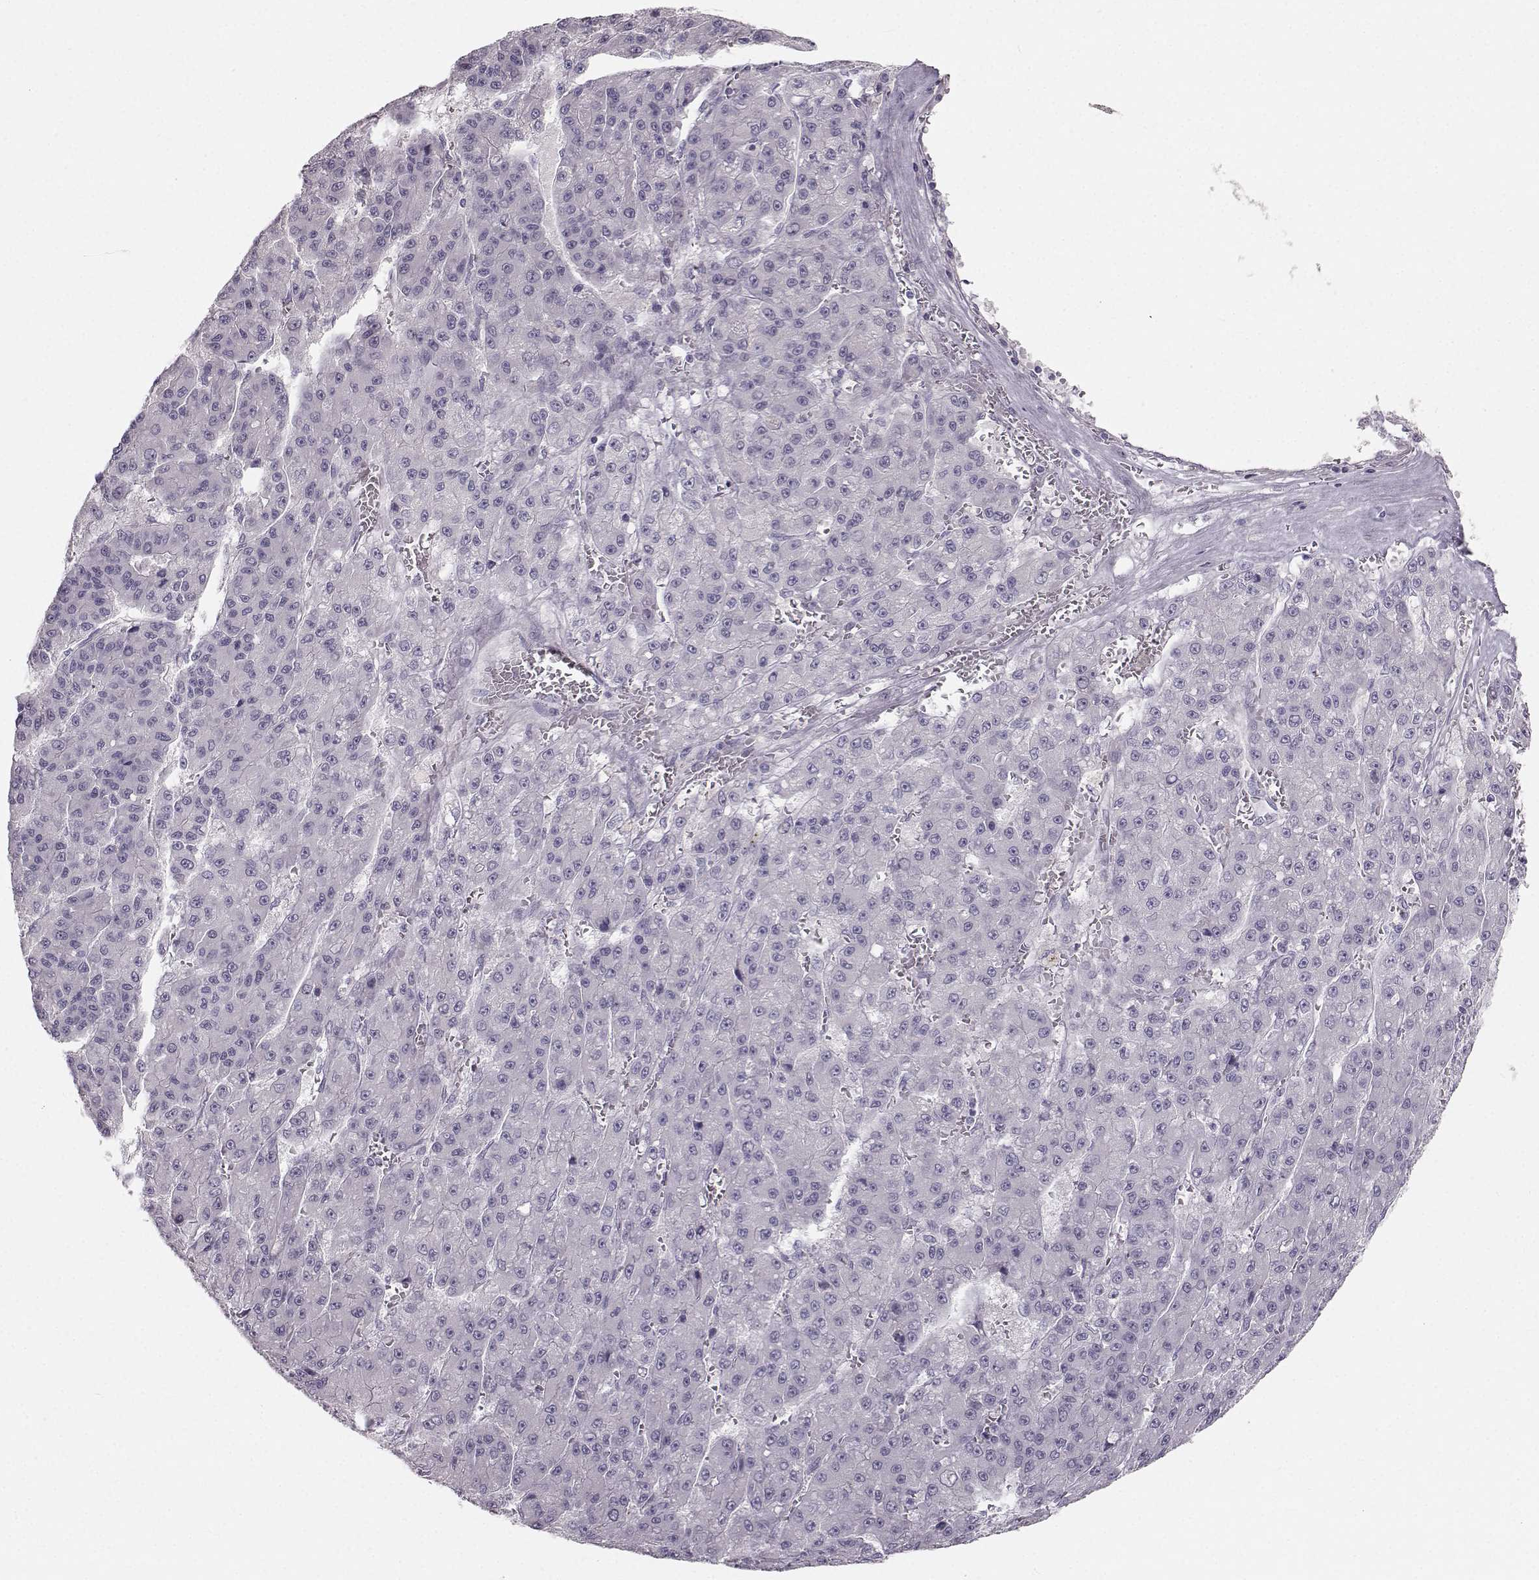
{"staining": {"intensity": "negative", "quantity": "none", "location": "none"}, "tissue": "liver cancer", "cell_type": "Tumor cells", "image_type": "cancer", "snomed": [{"axis": "morphology", "description": "Carcinoma, Hepatocellular, NOS"}, {"axis": "topography", "description": "Liver"}], "caption": "The histopathology image demonstrates no significant positivity in tumor cells of hepatocellular carcinoma (liver).", "gene": "OIP5", "patient": {"sex": "male", "age": 70}}